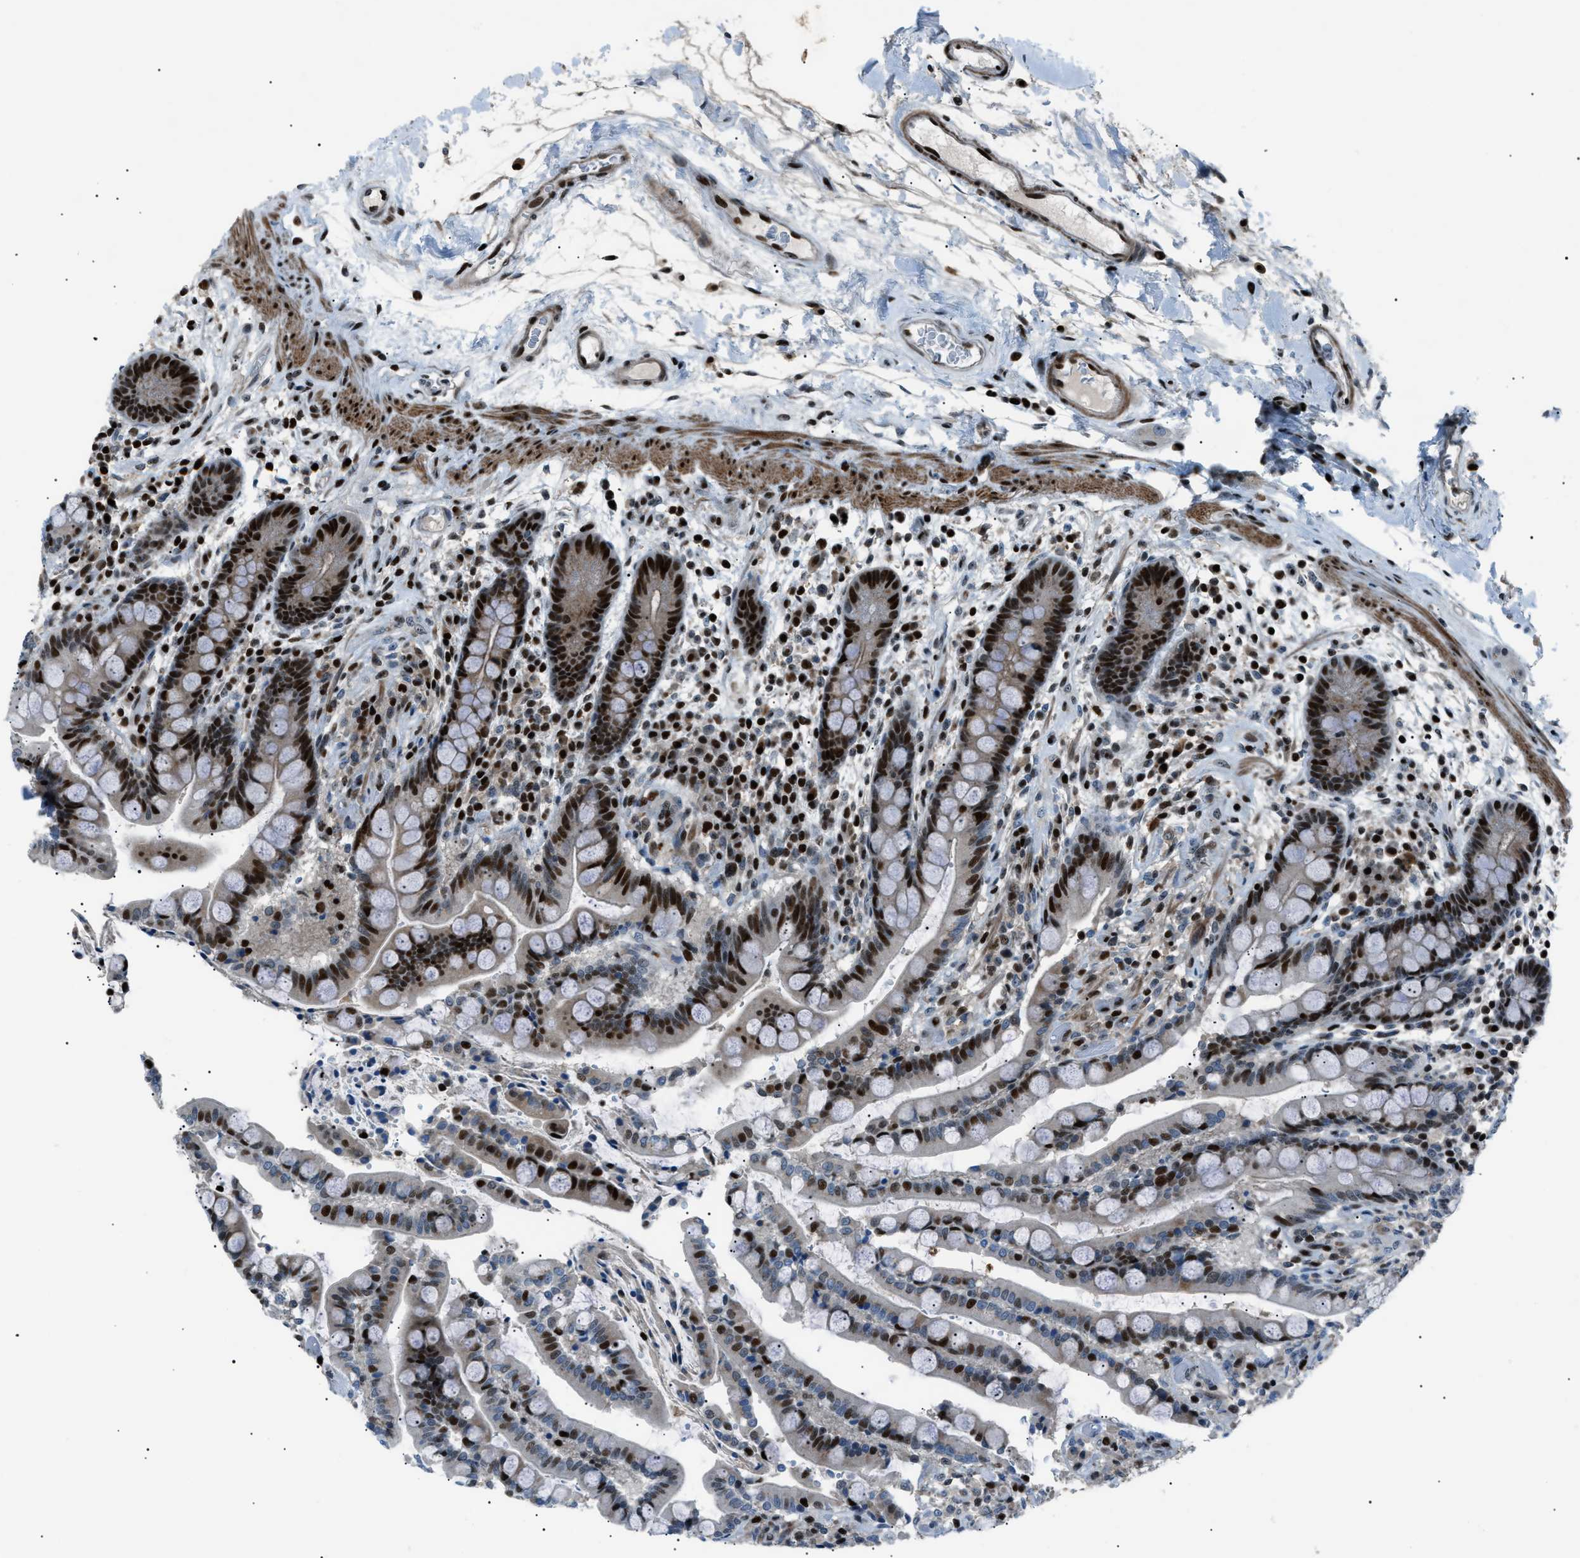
{"staining": {"intensity": "strong", "quantity": ">75%", "location": "nuclear"}, "tissue": "colon", "cell_type": "Endothelial cells", "image_type": "normal", "snomed": [{"axis": "morphology", "description": "Normal tissue, NOS"}, {"axis": "topography", "description": "Colon"}], "caption": "Immunohistochemistry (IHC) image of benign colon: human colon stained using immunohistochemistry (IHC) displays high levels of strong protein expression localized specifically in the nuclear of endothelial cells, appearing as a nuclear brown color.", "gene": "PRKX", "patient": {"sex": "male", "age": 73}}